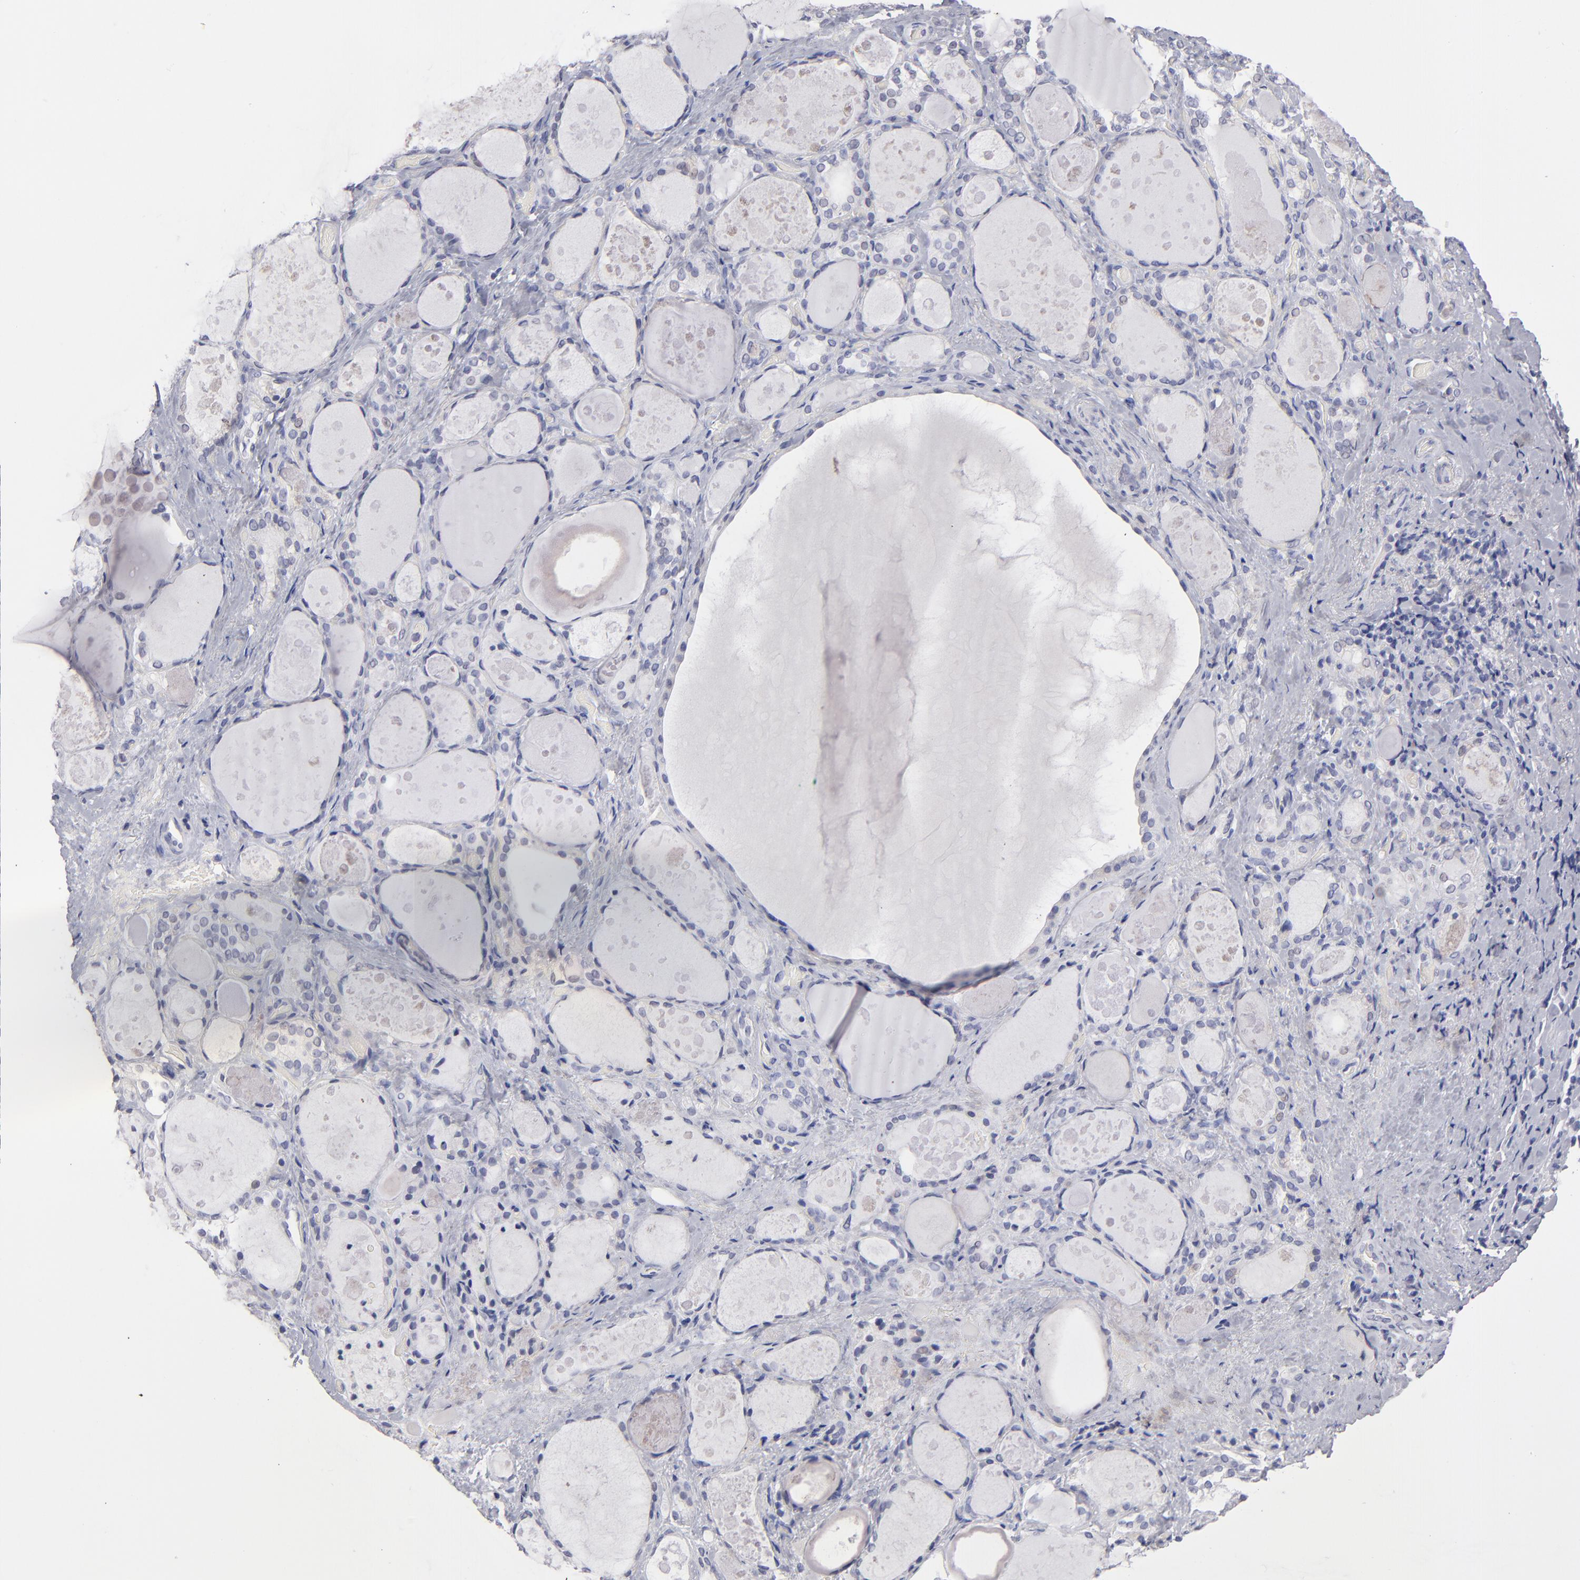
{"staining": {"intensity": "negative", "quantity": "none", "location": "none"}, "tissue": "thyroid gland", "cell_type": "Glandular cells", "image_type": "normal", "snomed": [{"axis": "morphology", "description": "Normal tissue, NOS"}, {"axis": "topography", "description": "Thyroid gland"}], "caption": "IHC histopathology image of unremarkable thyroid gland: thyroid gland stained with DAB reveals no significant protein positivity in glandular cells. (DAB IHC visualized using brightfield microscopy, high magnification).", "gene": "TEX11", "patient": {"sex": "female", "age": 75}}